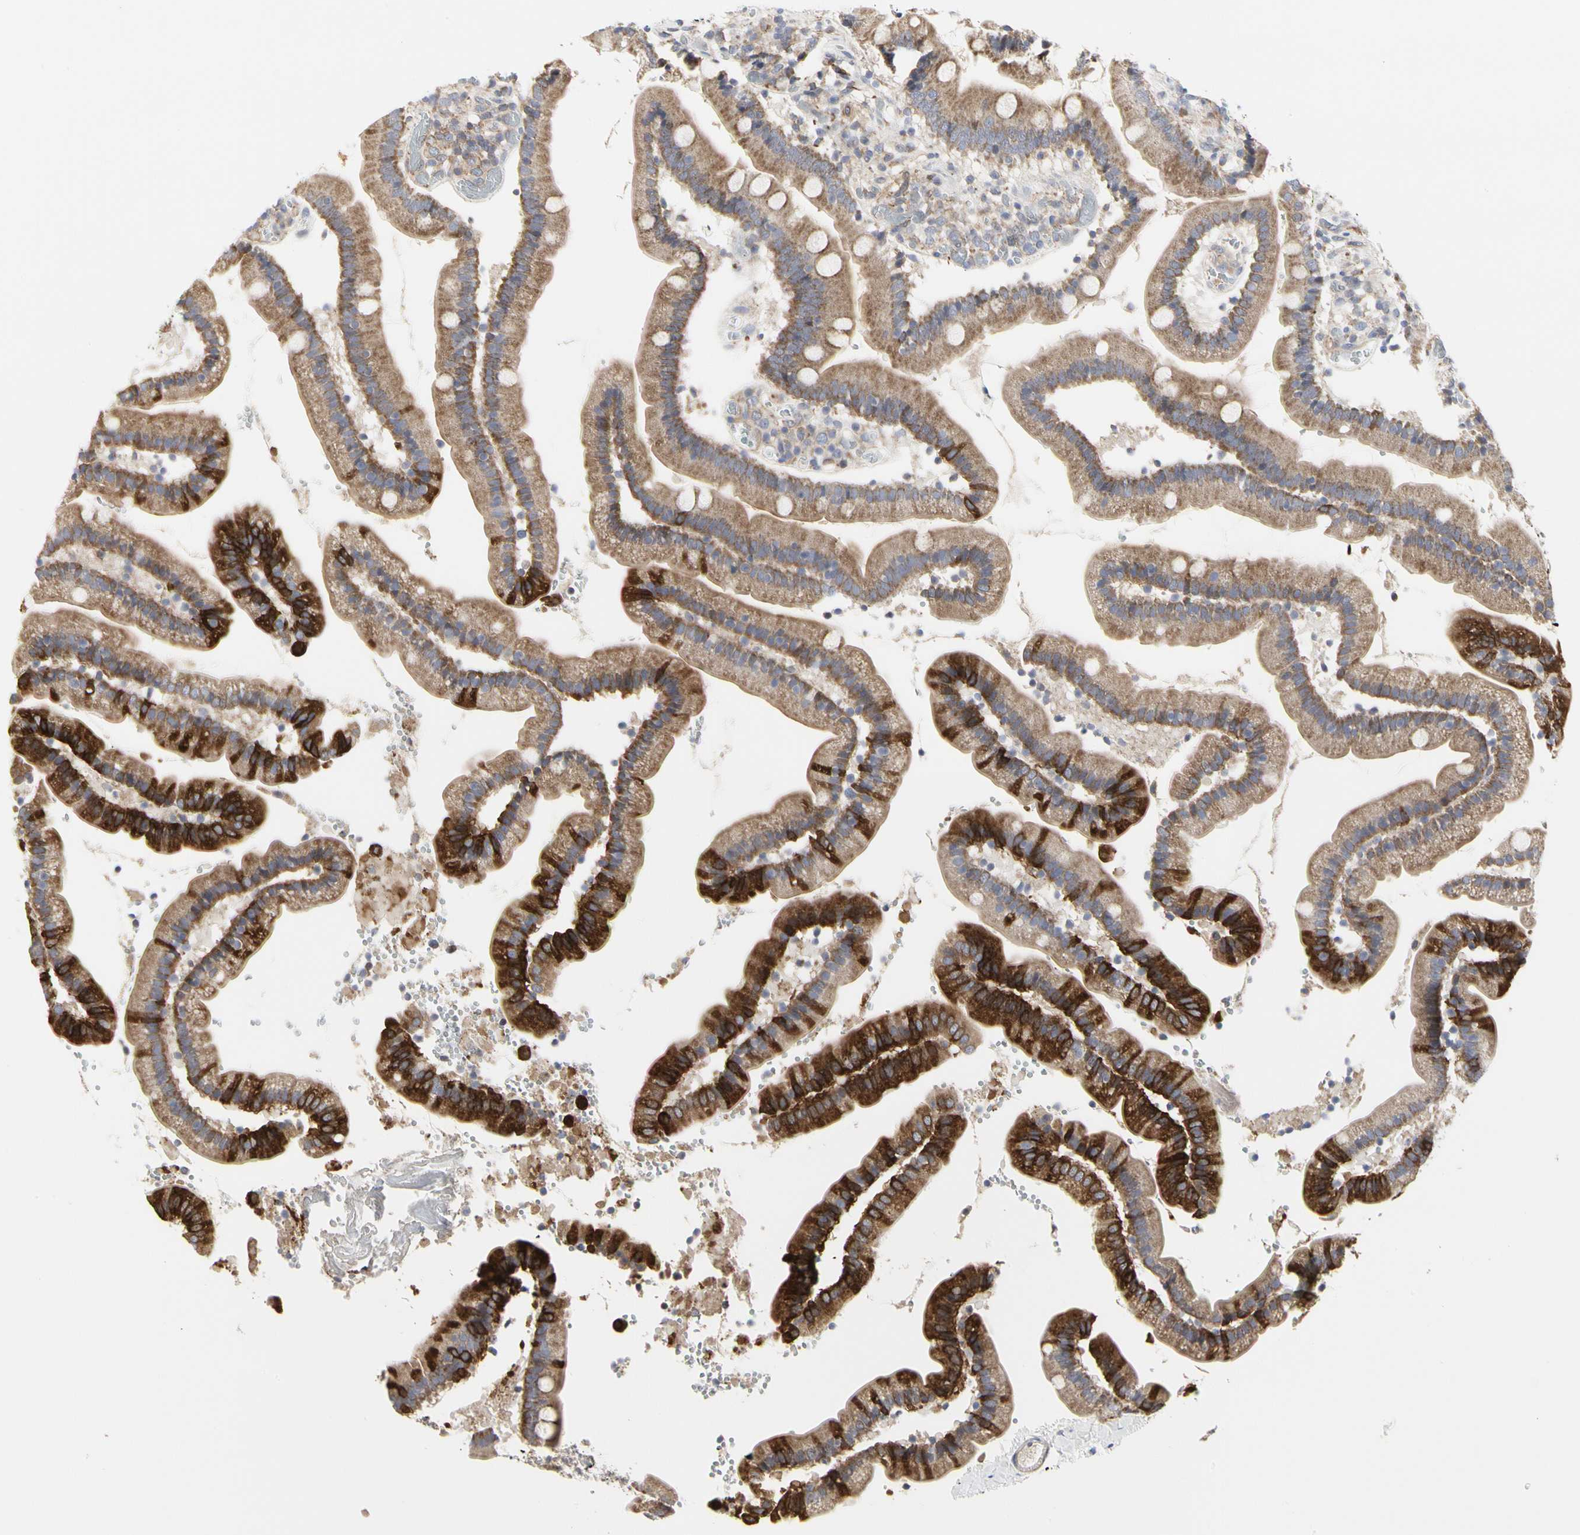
{"staining": {"intensity": "moderate", "quantity": ">75%", "location": "cytoplasmic/membranous"}, "tissue": "duodenum", "cell_type": "Glandular cells", "image_type": "normal", "snomed": [{"axis": "morphology", "description": "Normal tissue, NOS"}, {"axis": "topography", "description": "Duodenum"}], "caption": "The photomicrograph demonstrates a brown stain indicating the presence of a protein in the cytoplasmic/membranous of glandular cells in duodenum. (Stains: DAB in brown, nuclei in blue, Microscopy: brightfield microscopy at high magnification).", "gene": "SHANK2", "patient": {"sex": "male", "age": 66}}